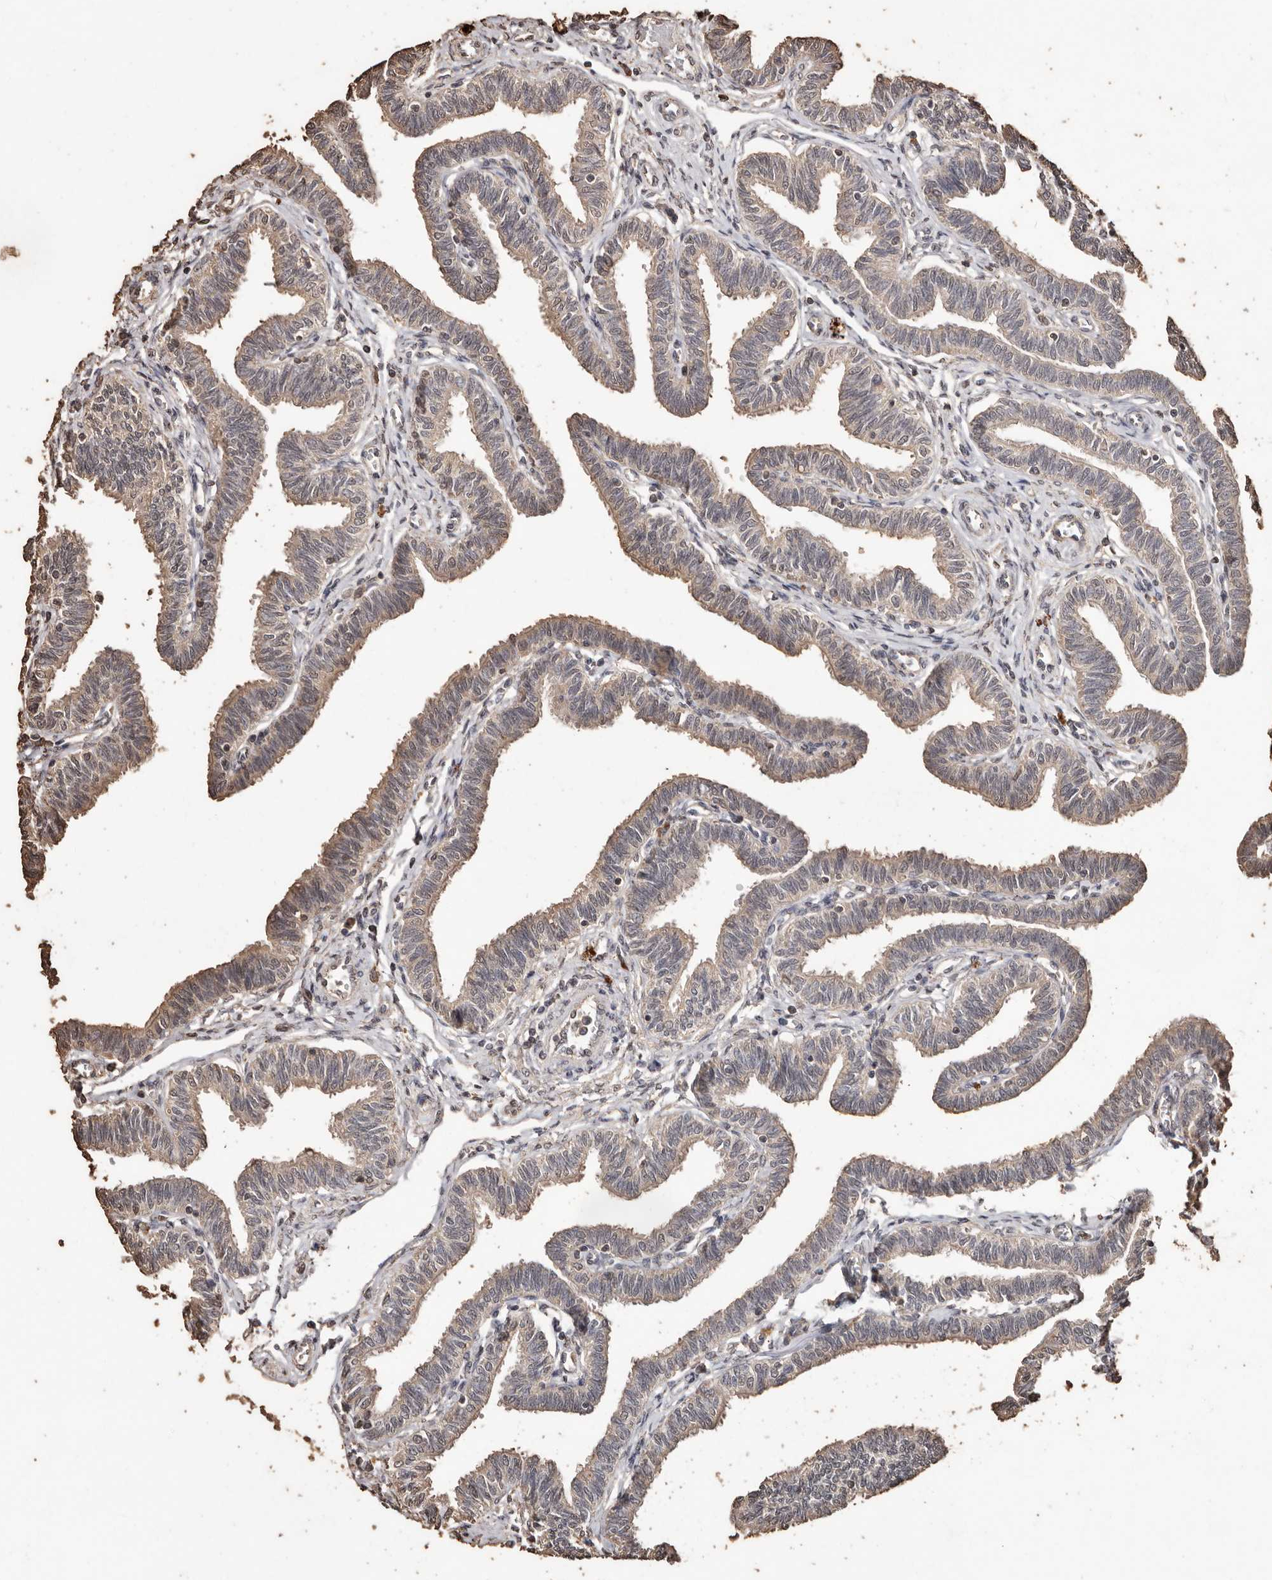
{"staining": {"intensity": "moderate", "quantity": "25%-75%", "location": "cytoplasmic/membranous"}, "tissue": "fallopian tube", "cell_type": "Glandular cells", "image_type": "normal", "snomed": [{"axis": "morphology", "description": "Normal tissue, NOS"}, {"axis": "topography", "description": "Fallopian tube"}, {"axis": "topography", "description": "Ovary"}], "caption": "DAB (3,3'-diaminobenzidine) immunohistochemical staining of unremarkable fallopian tube demonstrates moderate cytoplasmic/membranous protein staining in approximately 25%-75% of glandular cells.", "gene": "PKDCC", "patient": {"sex": "female", "age": 23}}